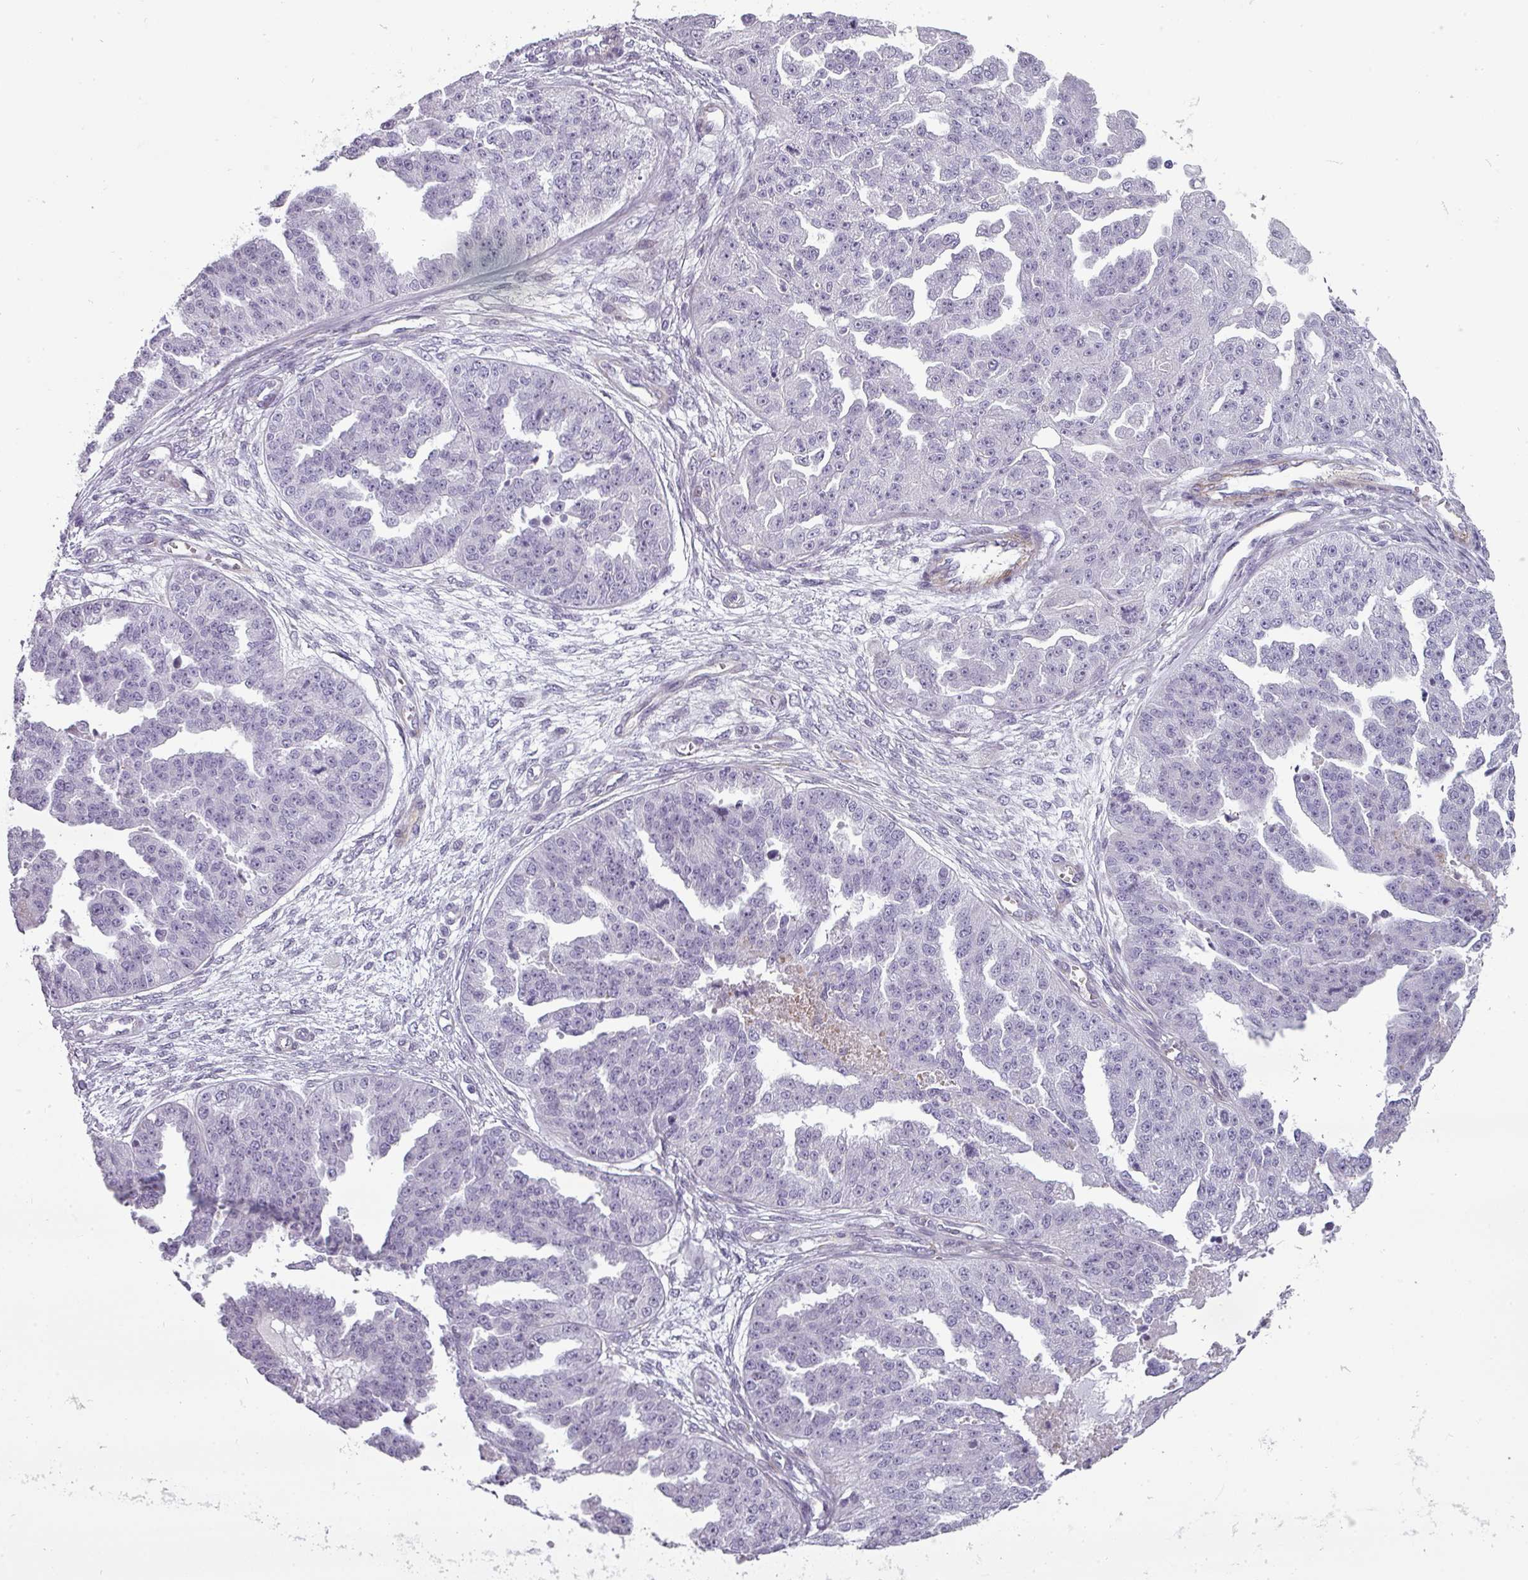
{"staining": {"intensity": "negative", "quantity": "none", "location": "none"}, "tissue": "ovarian cancer", "cell_type": "Tumor cells", "image_type": "cancer", "snomed": [{"axis": "morphology", "description": "Cystadenocarcinoma, serous, NOS"}, {"axis": "topography", "description": "Ovary"}], "caption": "This is an IHC photomicrograph of ovarian cancer. There is no expression in tumor cells.", "gene": "CHRDL1", "patient": {"sex": "female", "age": 58}}